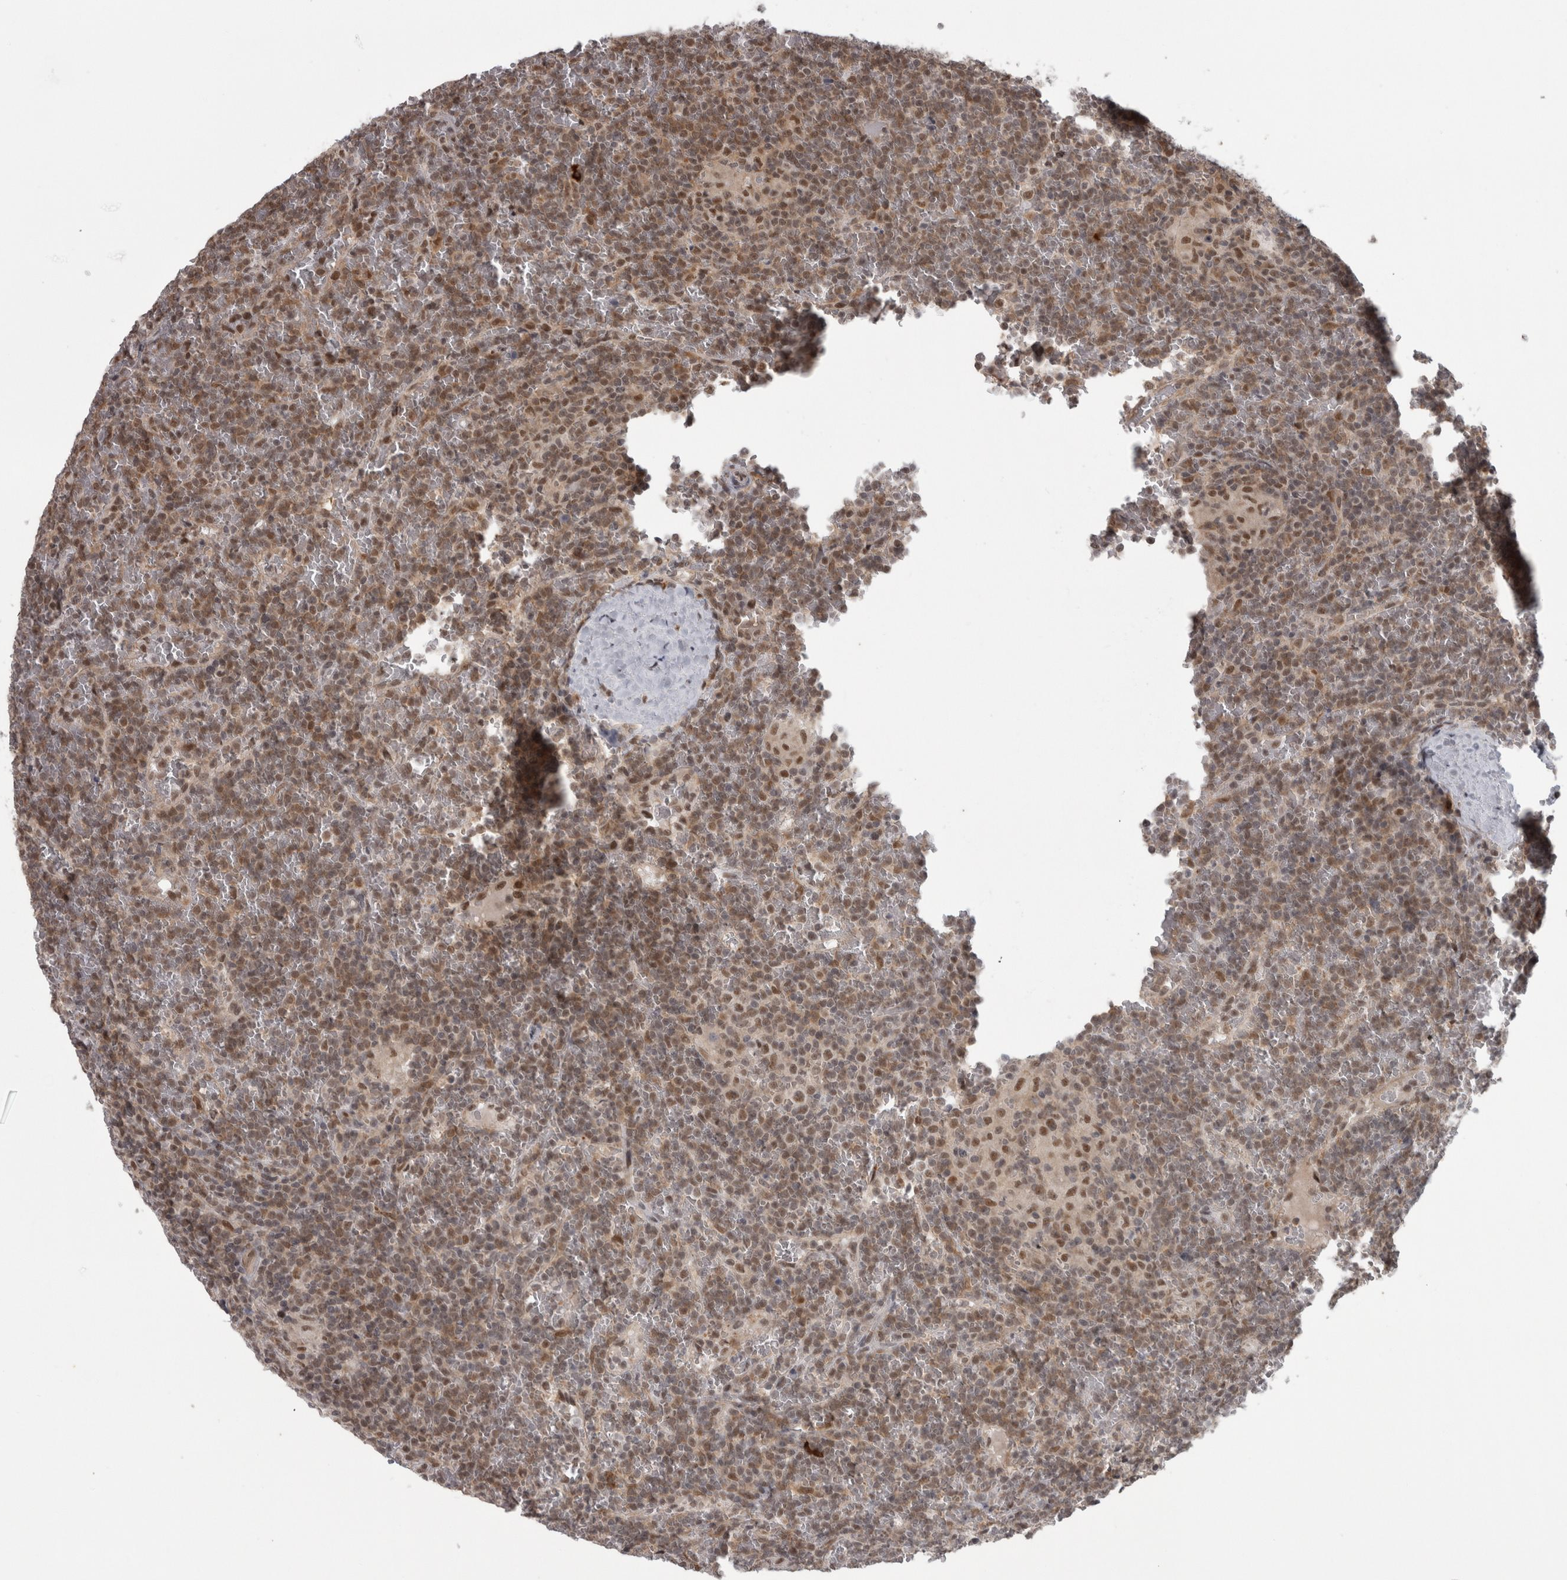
{"staining": {"intensity": "moderate", "quantity": ">75%", "location": "nuclear"}, "tissue": "lymphoma", "cell_type": "Tumor cells", "image_type": "cancer", "snomed": [{"axis": "morphology", "description": "Malignant lymphoma, non-Hodgkin's type, Low grade"}, {"axis": "topography", "description": "Spleen"}], "caption": "Immunohistochemical staining of lymphoma reveals medium levels of moderate nuclear protein staining in about >75% of tumor cells. (DAB IHC with brightfield microscopy, high magnification).", "gene": "MICU3", "patient": {"sex": "female", "age": 19}}